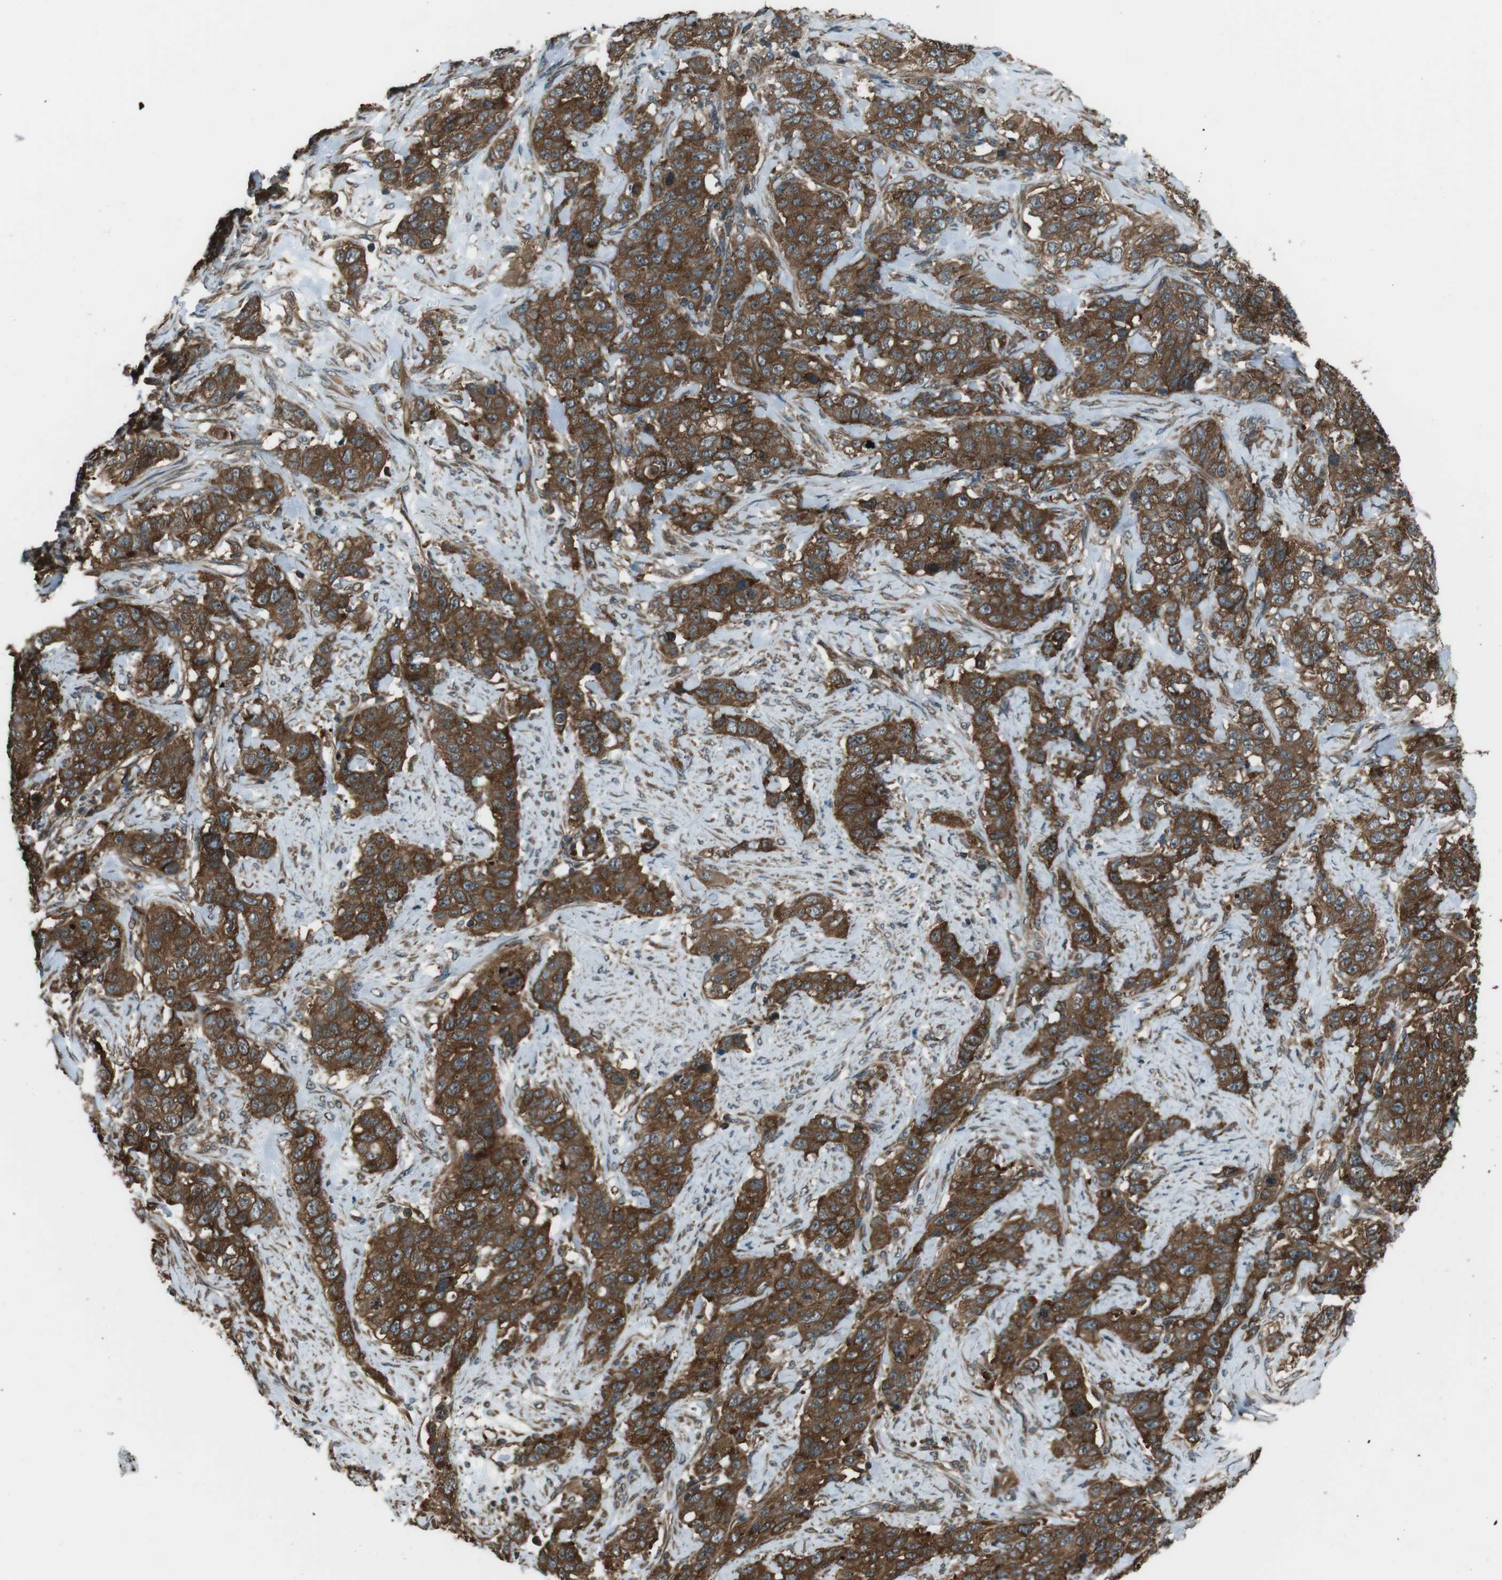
{"staining": {"intensity": "strong", "quantity": "25%-75%", "location": "cytoplasmic/membranous"}, "tissue": "stomach cancer", "cell_type": "Tumor cells", "image_type": "cancer", "snomed": [{"axis": "morphology", "description": "Adenocarcinoma, NOS"}, {"axis": "topography", "description": "Stomach"}], "caption": "There is high levels of strong cytoplasmic/membranous positivity in tumor cells of stomach cancer (adenocarcinoma), as demonstrated by immunohistochemical staining (brown color).", "gene": "PA2G4", "patient": {"sex": "male", "age": 48}}